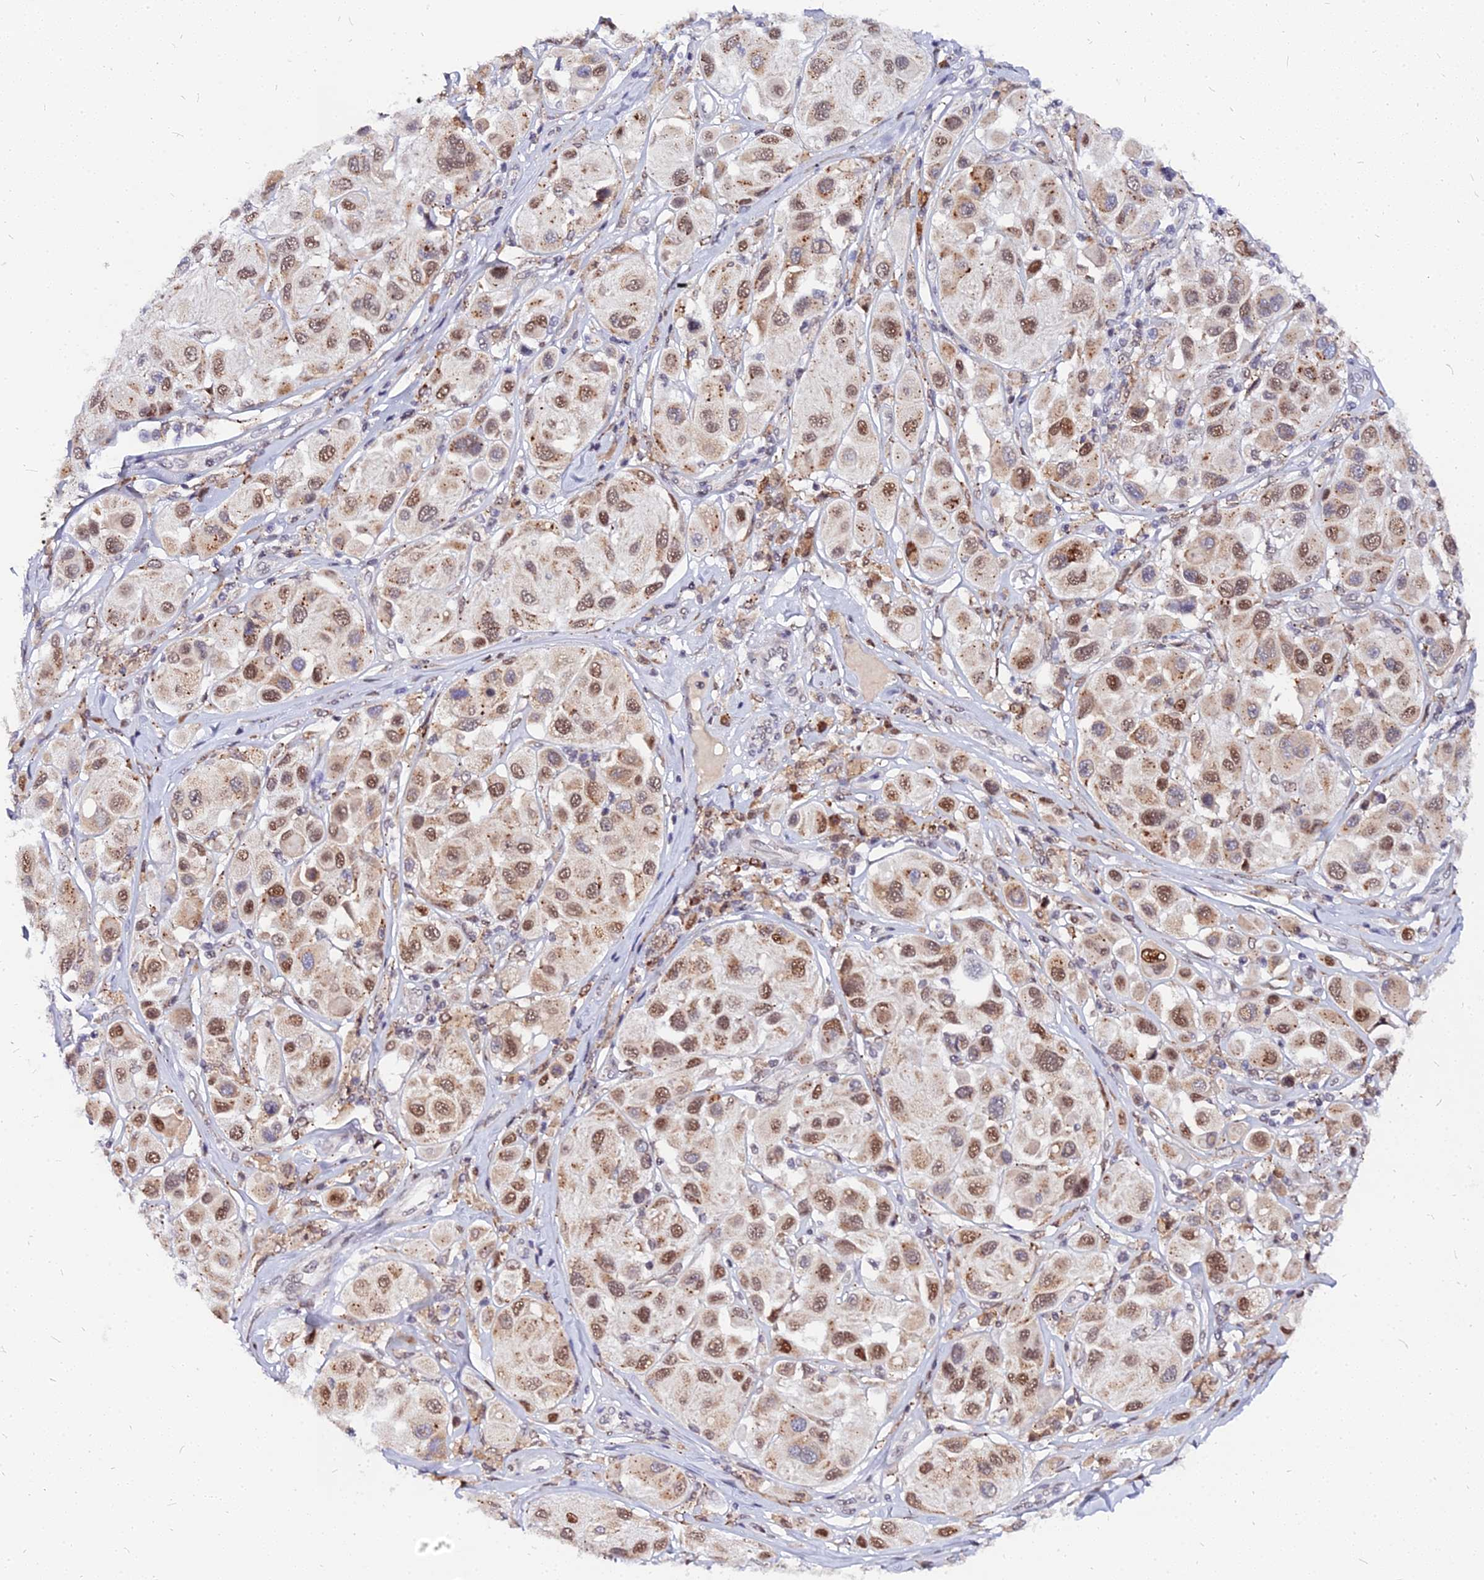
{"staining": {"intensity": "moderate", "quantity": ">75%", "location": "nuclear"}, "tissue": "melanoma", "cell_type": "Tumor cells", "image_type": "cancer", "snomed": [{"axis": "morphology", "description": "Malignant melanoma, Metastatic site"}, {"axis": "topography", "description": "Skin"}], "caption": "Immunohistochemistry of melanoma shows medium levels of moderate nuclear expression in about >75% of tumor cells. Nuclei are stained in blue.", "gene": "RNF121", "patient": {"sex": "male", "age": 41}}